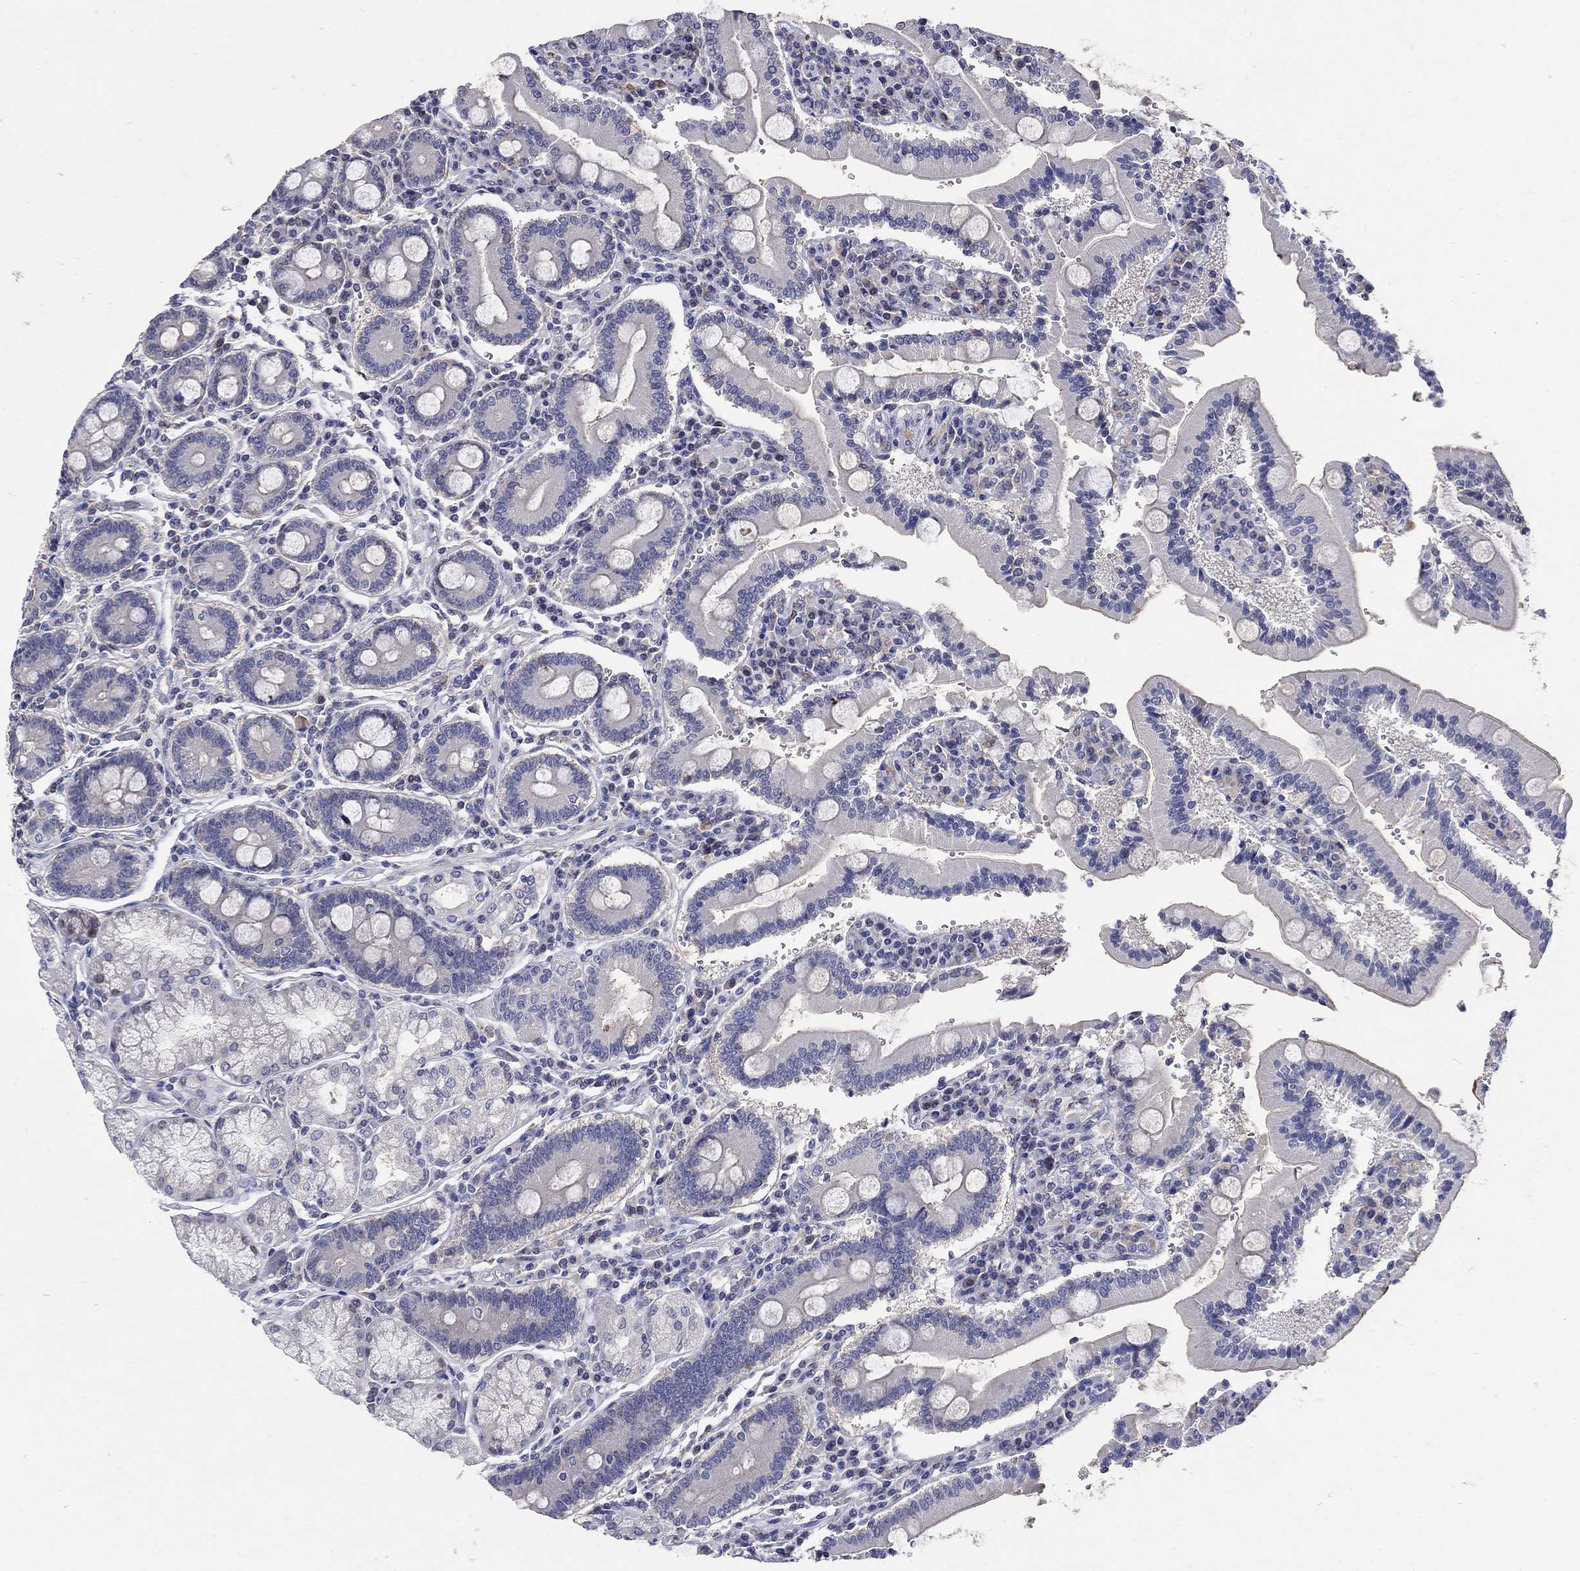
{"staining": {"intensity": "negative", "quantity": "none", "location": "none"}, "tissue": "duodenum", "cell_type": "Glandular cells", "image_type": "normal", "snomed": [{"axis": "morphology", "description": "Normal tissue, NOS"}, {"axis": "topography", "description": "Duodenum"}], "caption": "High magnification brightfield microscopy of benign duodenum stained with DAB (3,3'-diaminobenzidine) (brown) and counterstained with hematoxylin (blue): glandular cells show no significant expression.", "gene": "CETN1", "patient": {"sex": "female", "age": 62}}